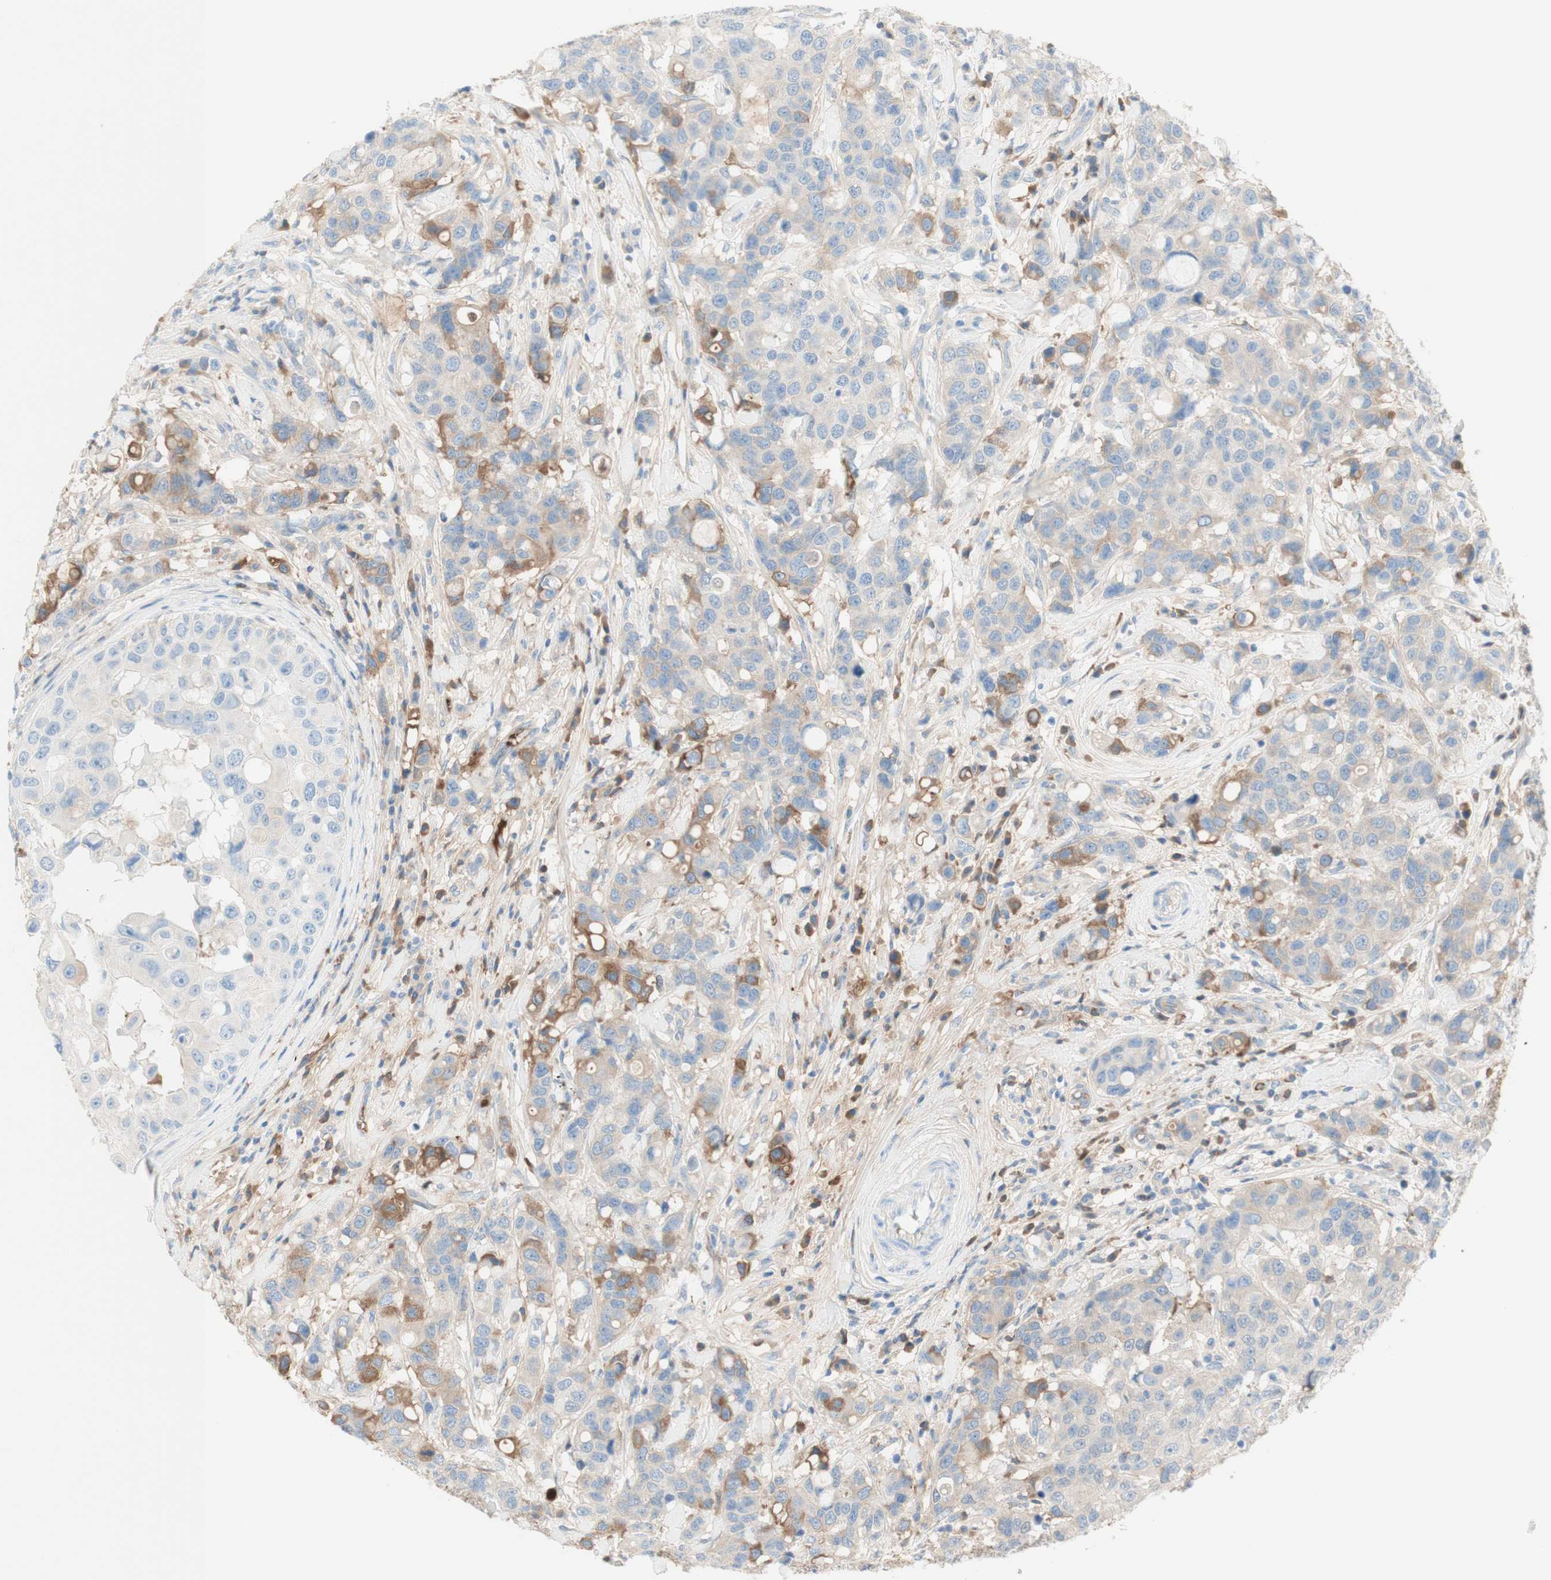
{"staining": {"intensity": "moderate", "quantity": "<25%", "location": "cytoplasmic/membranous"}, "tissue": "breast cancer", "cell_type": "Tumor cells", "image_type": "cancer", "snomed": [{"axis": "morphology", "description": "Duct carcinoma"}, {"axis": "topography", "description": "Breast"}], "caption": "Immunohistochemistry micrograph of infiltrating ductal carcinoma (breast) stained for a protein (brown), which exhibits low levels of moderate cytoplasmic/membranous staining in approximately <25% of tumor cells.", "gene": "KNG1", "patient": {"sex": "female", "age": 27}}